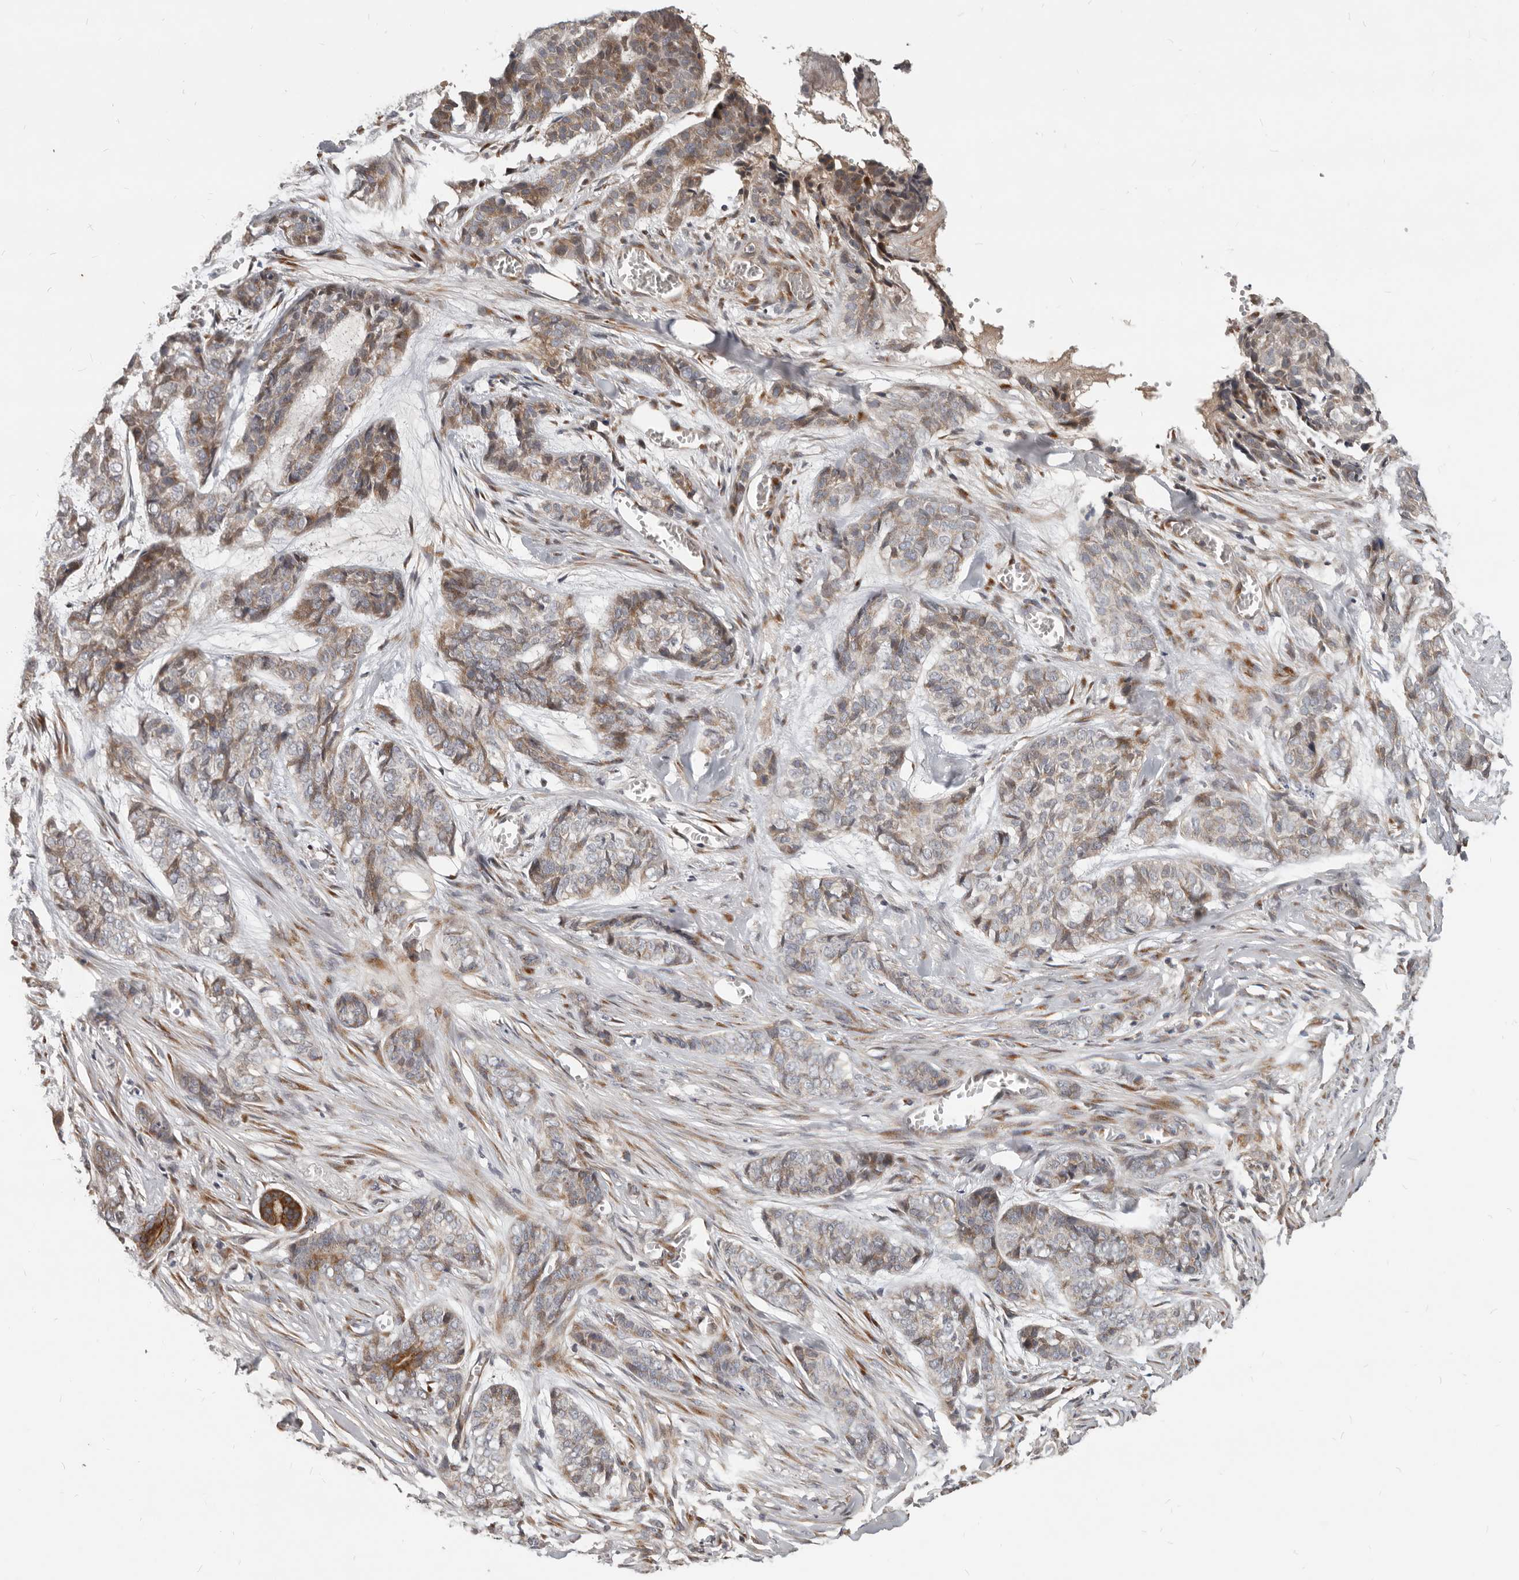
{"staining": {"intensity": "moderate", "quantity": "25%-75%", "location": "cytoplasmic/membranous"}, "tissue": "skin cancer", "cell_type": "Tumor cells", "image_type": "cancer", "snomed": [{"axis": "morphology", "description": "Basal cell carcinoma"}, {"axis": "topography", "description": "Skin"}], "caption": "The histopathology image displays a brown stain indicating the presence of a protein in the cytoplasmic/membranous of tumor cells in basal cell carcinoma (skin).", "gene": "NPY4R", "patient": {"sex": "female", "age": 64}}